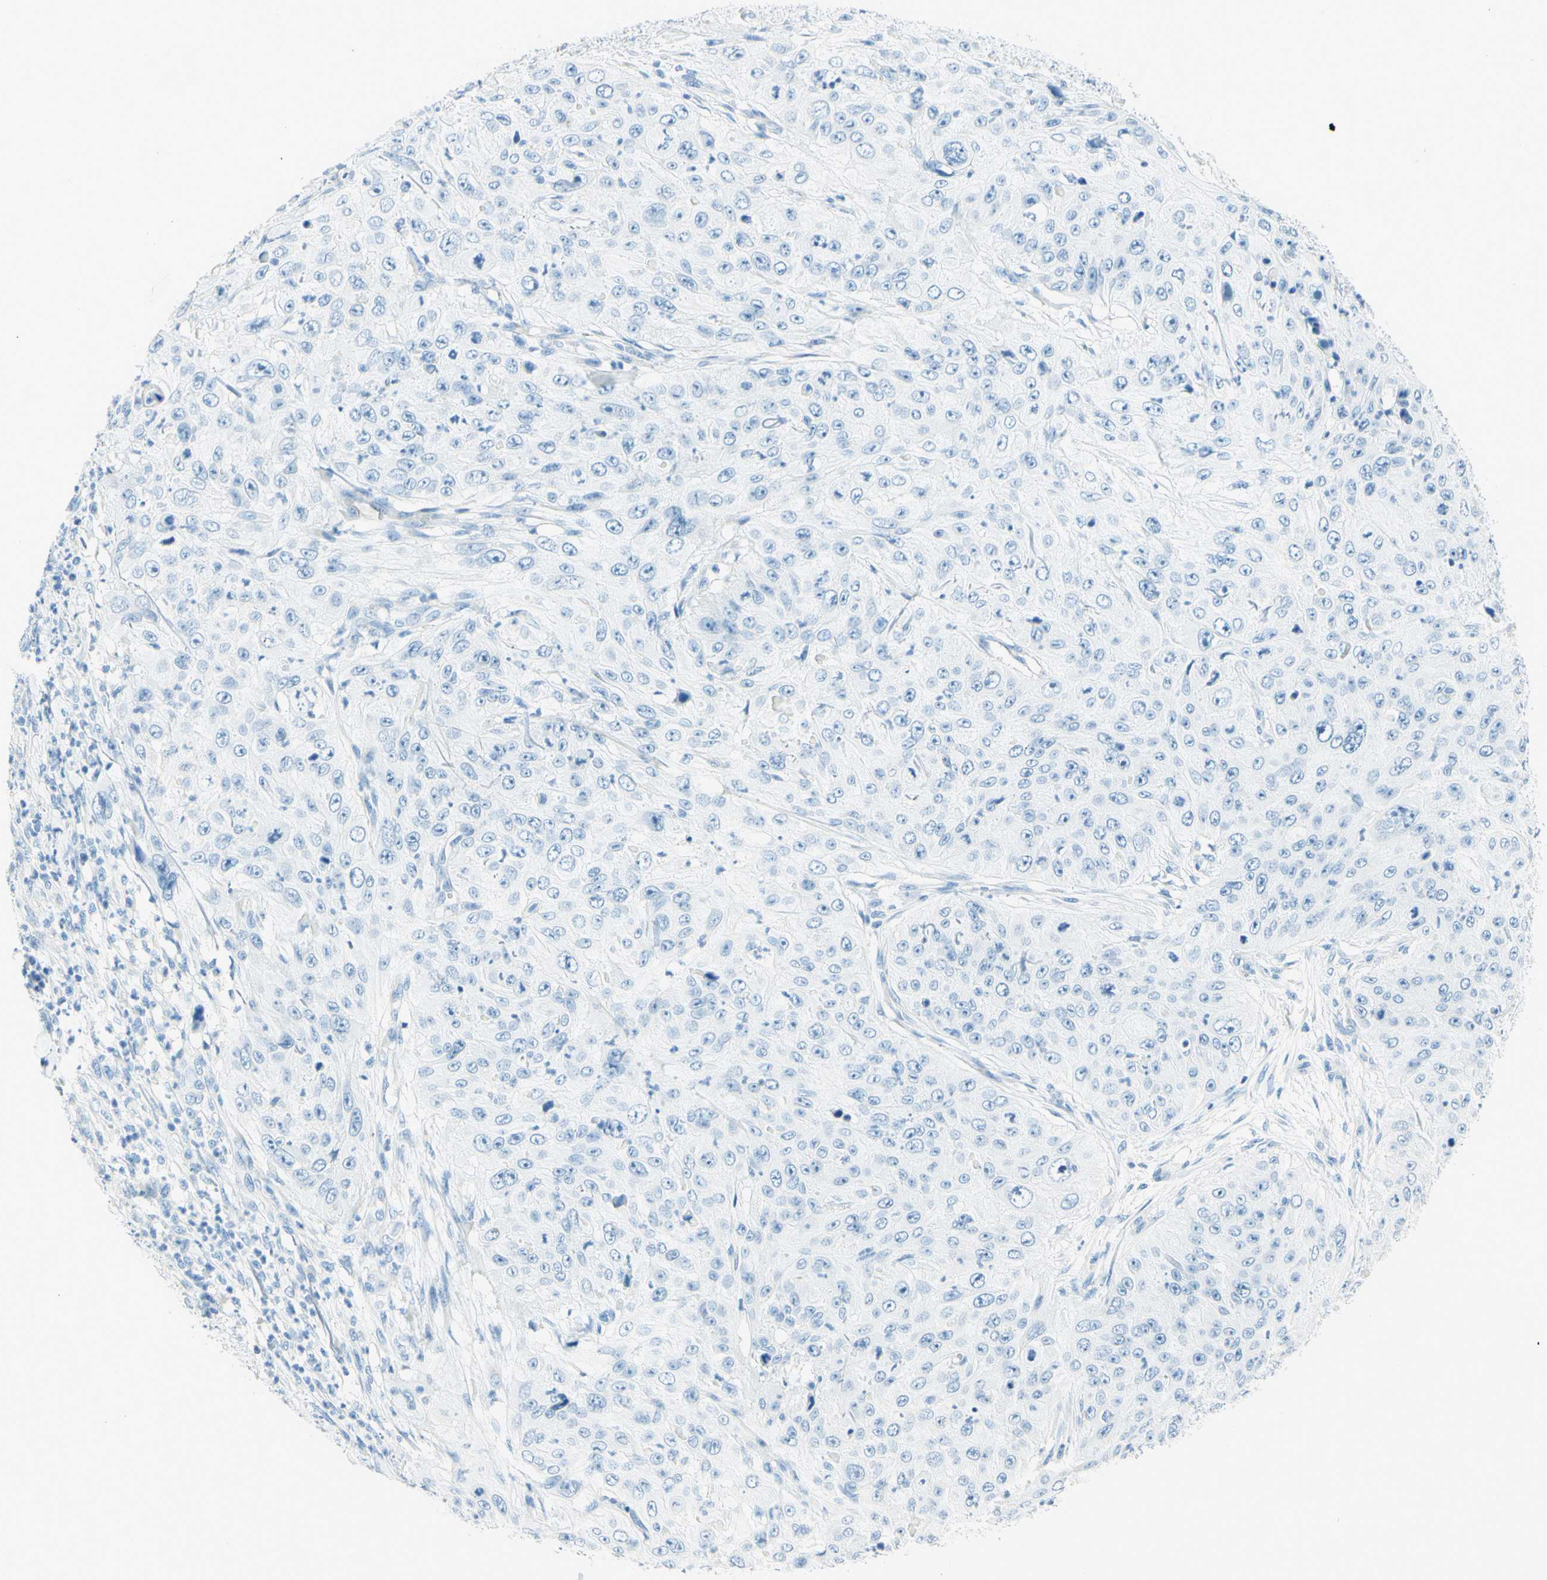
{"staining": {"intensity": "negative", "quantity": "none", "location": "none"}, "tissue": "skin cancer", "cell_type": "Tumor cells", "image_type": "cancer", "snomed": [{"axis": "morphology", "description": "Squamous cell carcinoma, NOS"}, {"axis": "topography", "description": "Skin"}], "caption": "There is no significant staining in tumor cells of skin cancer. The staining was performed using DAB (3,3'-diaminobenzidine) to visualize the protein expression in brown, while the nuclei were stained in blue with hematoxylin (Magnification: 20x).", "gene": "TMEM132D", "patient": {"sex": "female", "age": 80}}